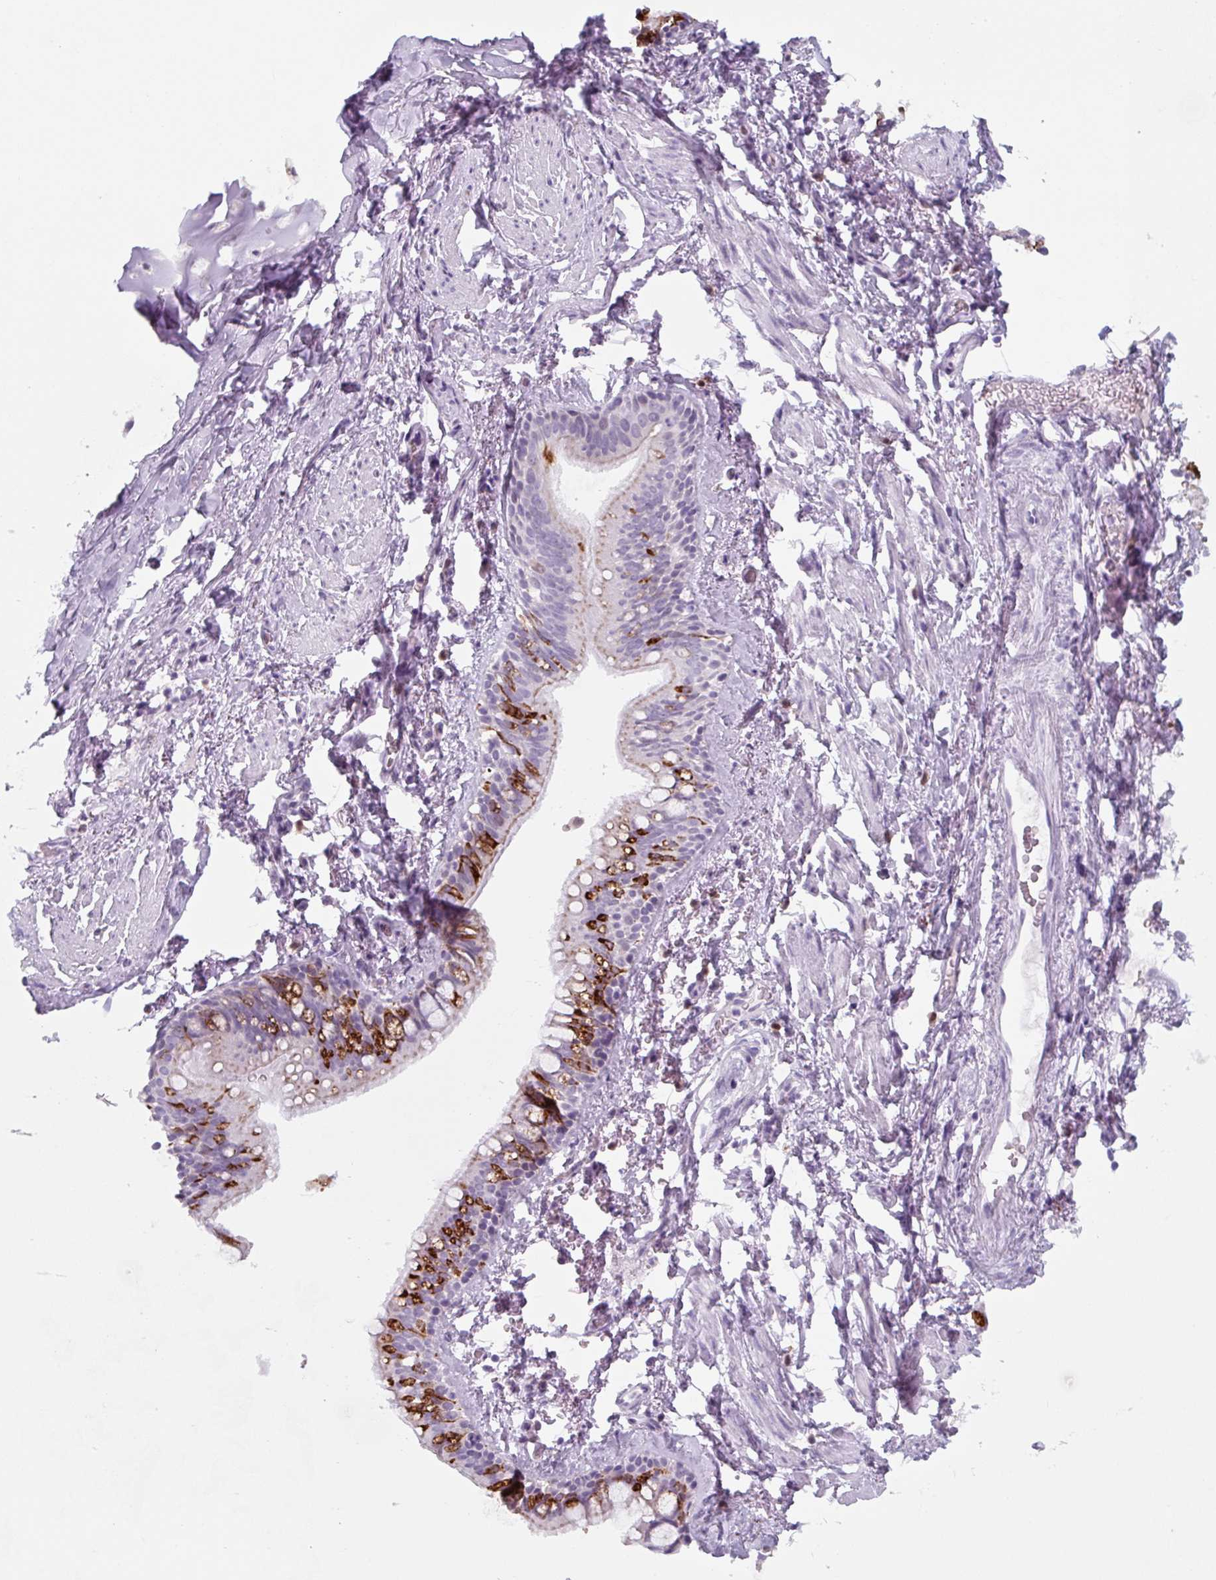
{"staining": {"intensity": "negative", "quantity": "none", "location": "none"}, "tissue": "soft tissue", "cell_type": "Fibroblasts", "image_type": "normal", "snomed": [{"axis": "morphology", "description": "Normal tissue, NOS"}, {"axis": "morphology", "description": "Squamous cell carcinoma, NOS"}, {"axis": "topography", "description": "Bronchus"}, {"axis": "topography", "description": "Lung"}], "caption": "Photomicrograph shows no significant protein expression in fibroblasts of normal soft tissue.", "gene": "TNFRSF8", "patient": {"sex": "female", "age": 70}}